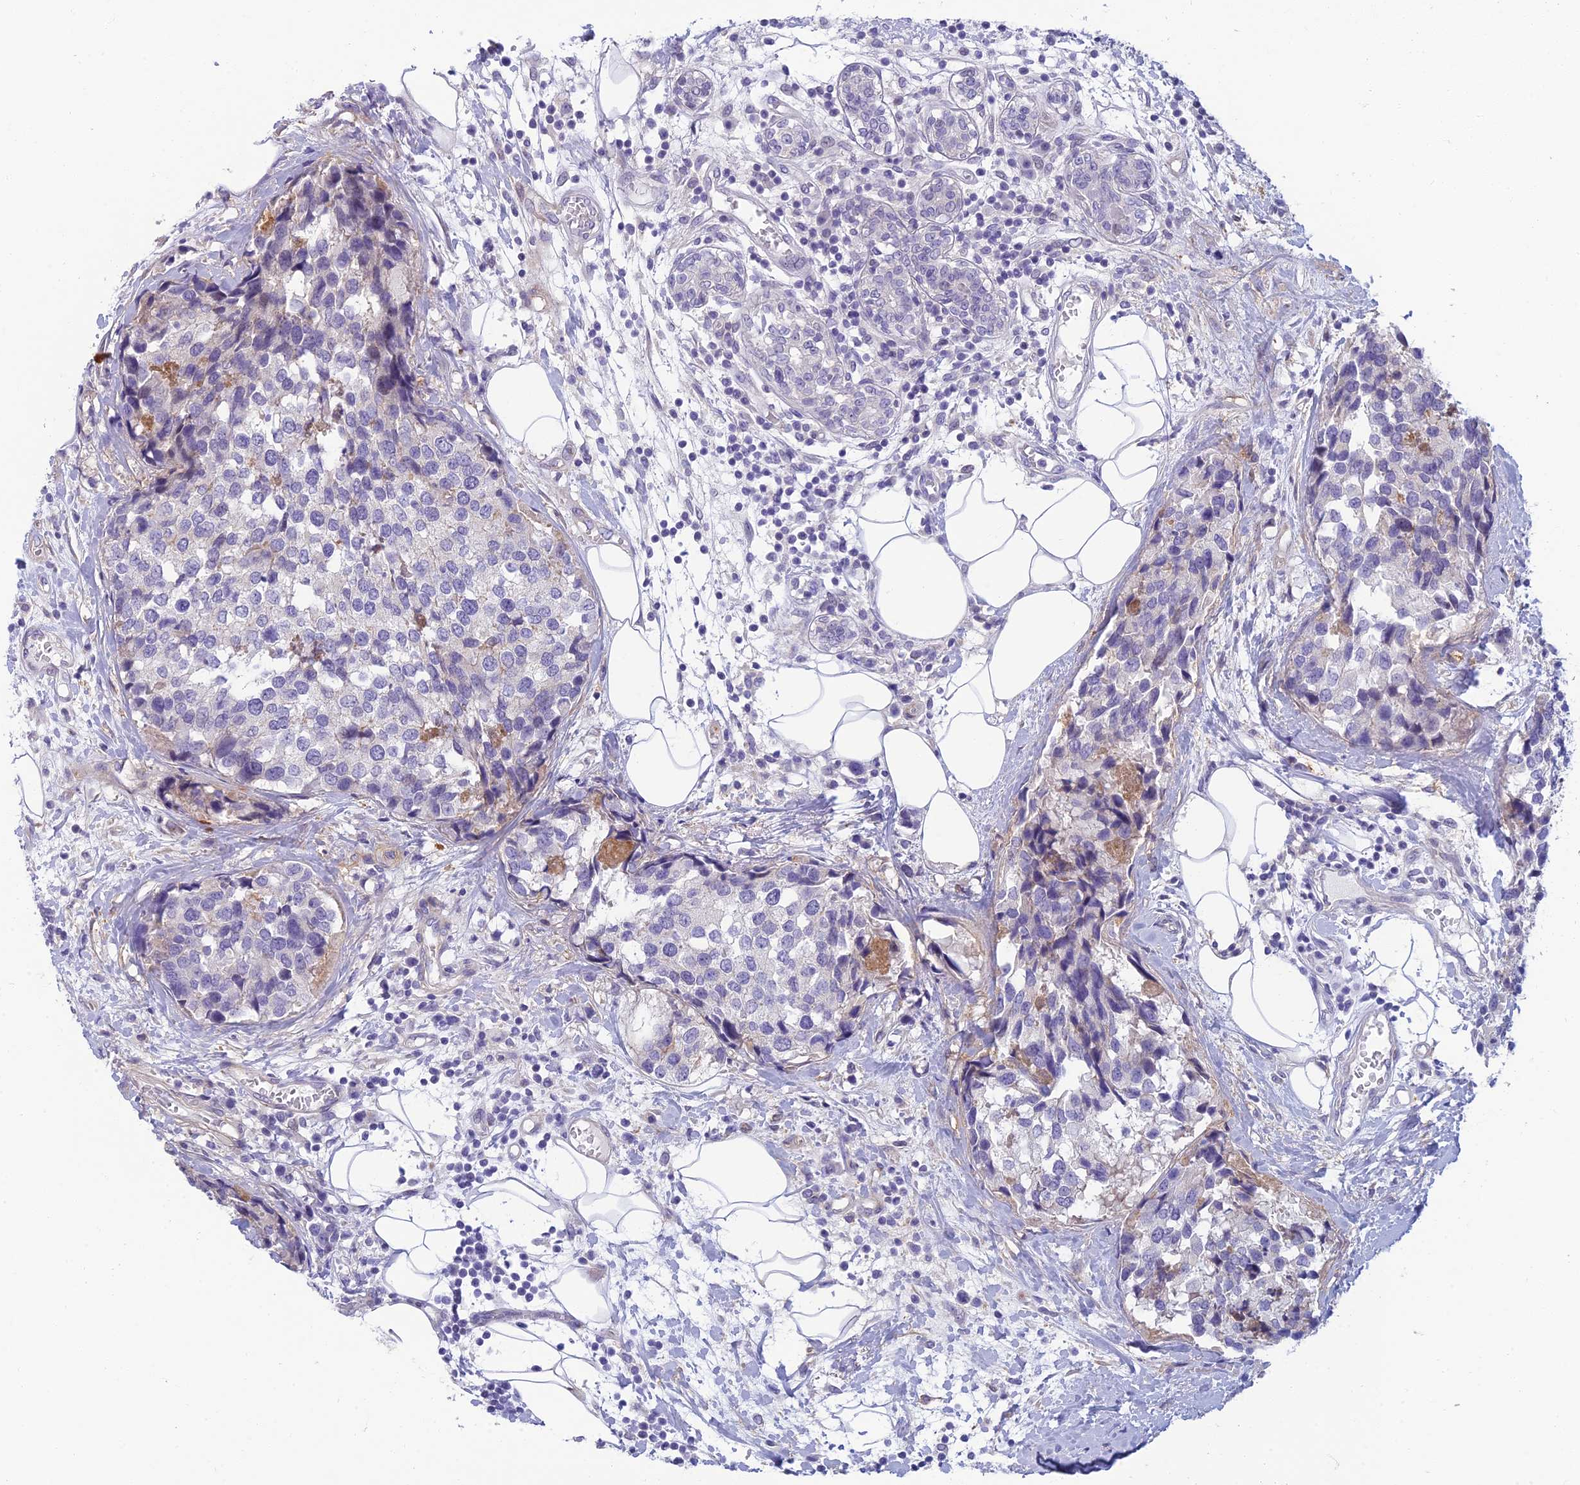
{"staining": {"intensity": "negative", "quantity": "none", "location": "none"}, "tissue": "breast cancer", "cell_type": "Tumor cells", "image_type": "cancer", "snomed": [{"axis": "morphology", "description": "Lobular carcinoma"}, {"axis": "topography", "description": "Breast"}], "caption": "Photomicrograph shows no protein expression in tumor cells of breast lobular carcinoma tissue.", "gene": "NEURL1", "patient": {"sex": "female", "age": 59}}